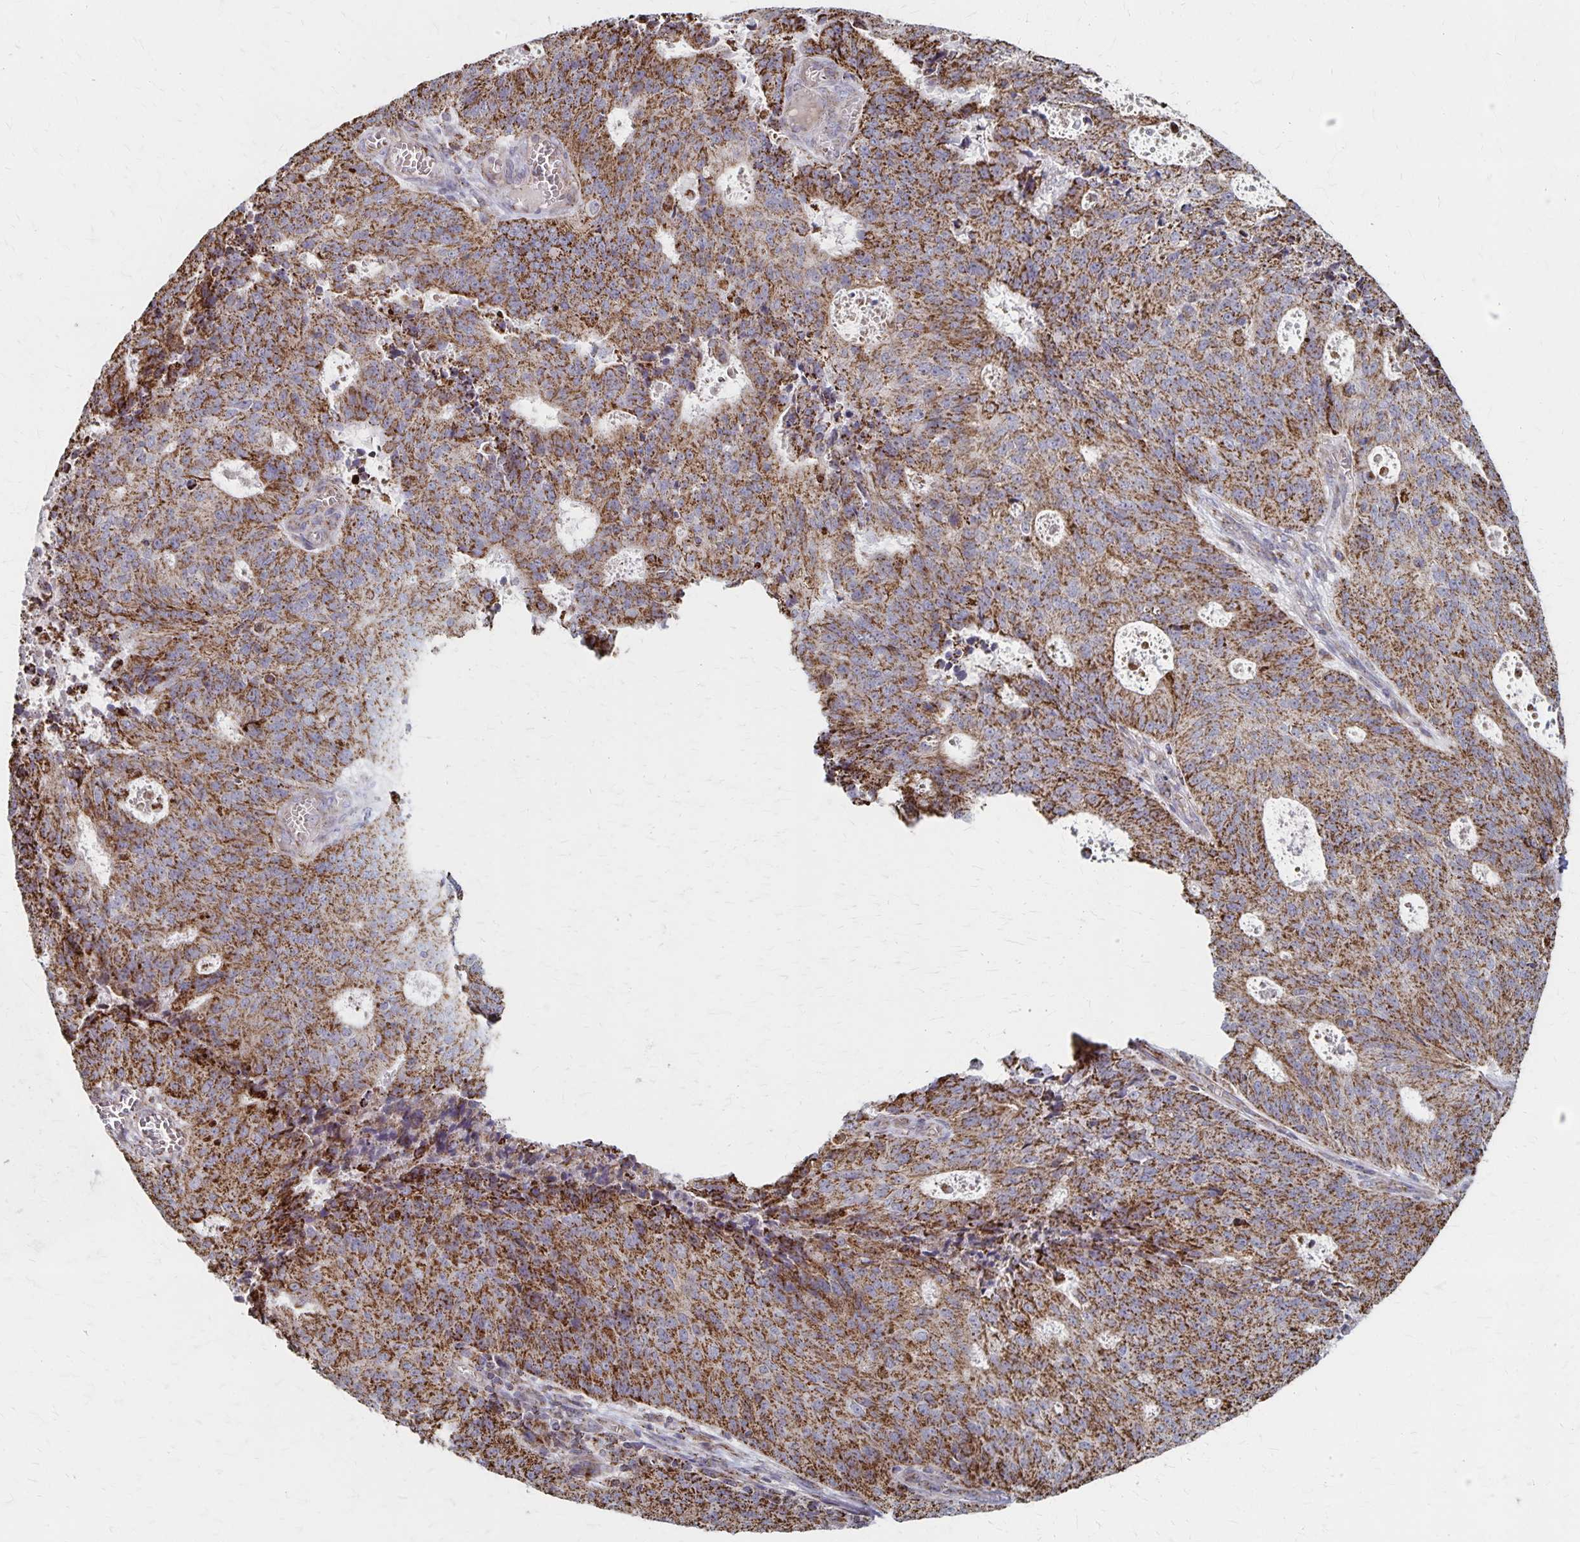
{"staining": {"intensity": "strong", "quantity": ">75%", "location": "cytoplasmic/membranous"}, "tissue": "endometrial cancer", "cell_type": "Tumor cells", "image_type": "cancer", "snomed": [{"axis": "morphology", "description": "Adenocarcinoma, NOS"}, {"axis": "topography", "description": "Endometrium"}], "caption": "Approximately >75% of tumor cells in endometrial cancer exhibit strong cytoplasmic/membranous protein expression as visualized by brown immunohistochemical staining.", "gene": "DYRK4", "patient": {"sex": "female", "age": 82}}